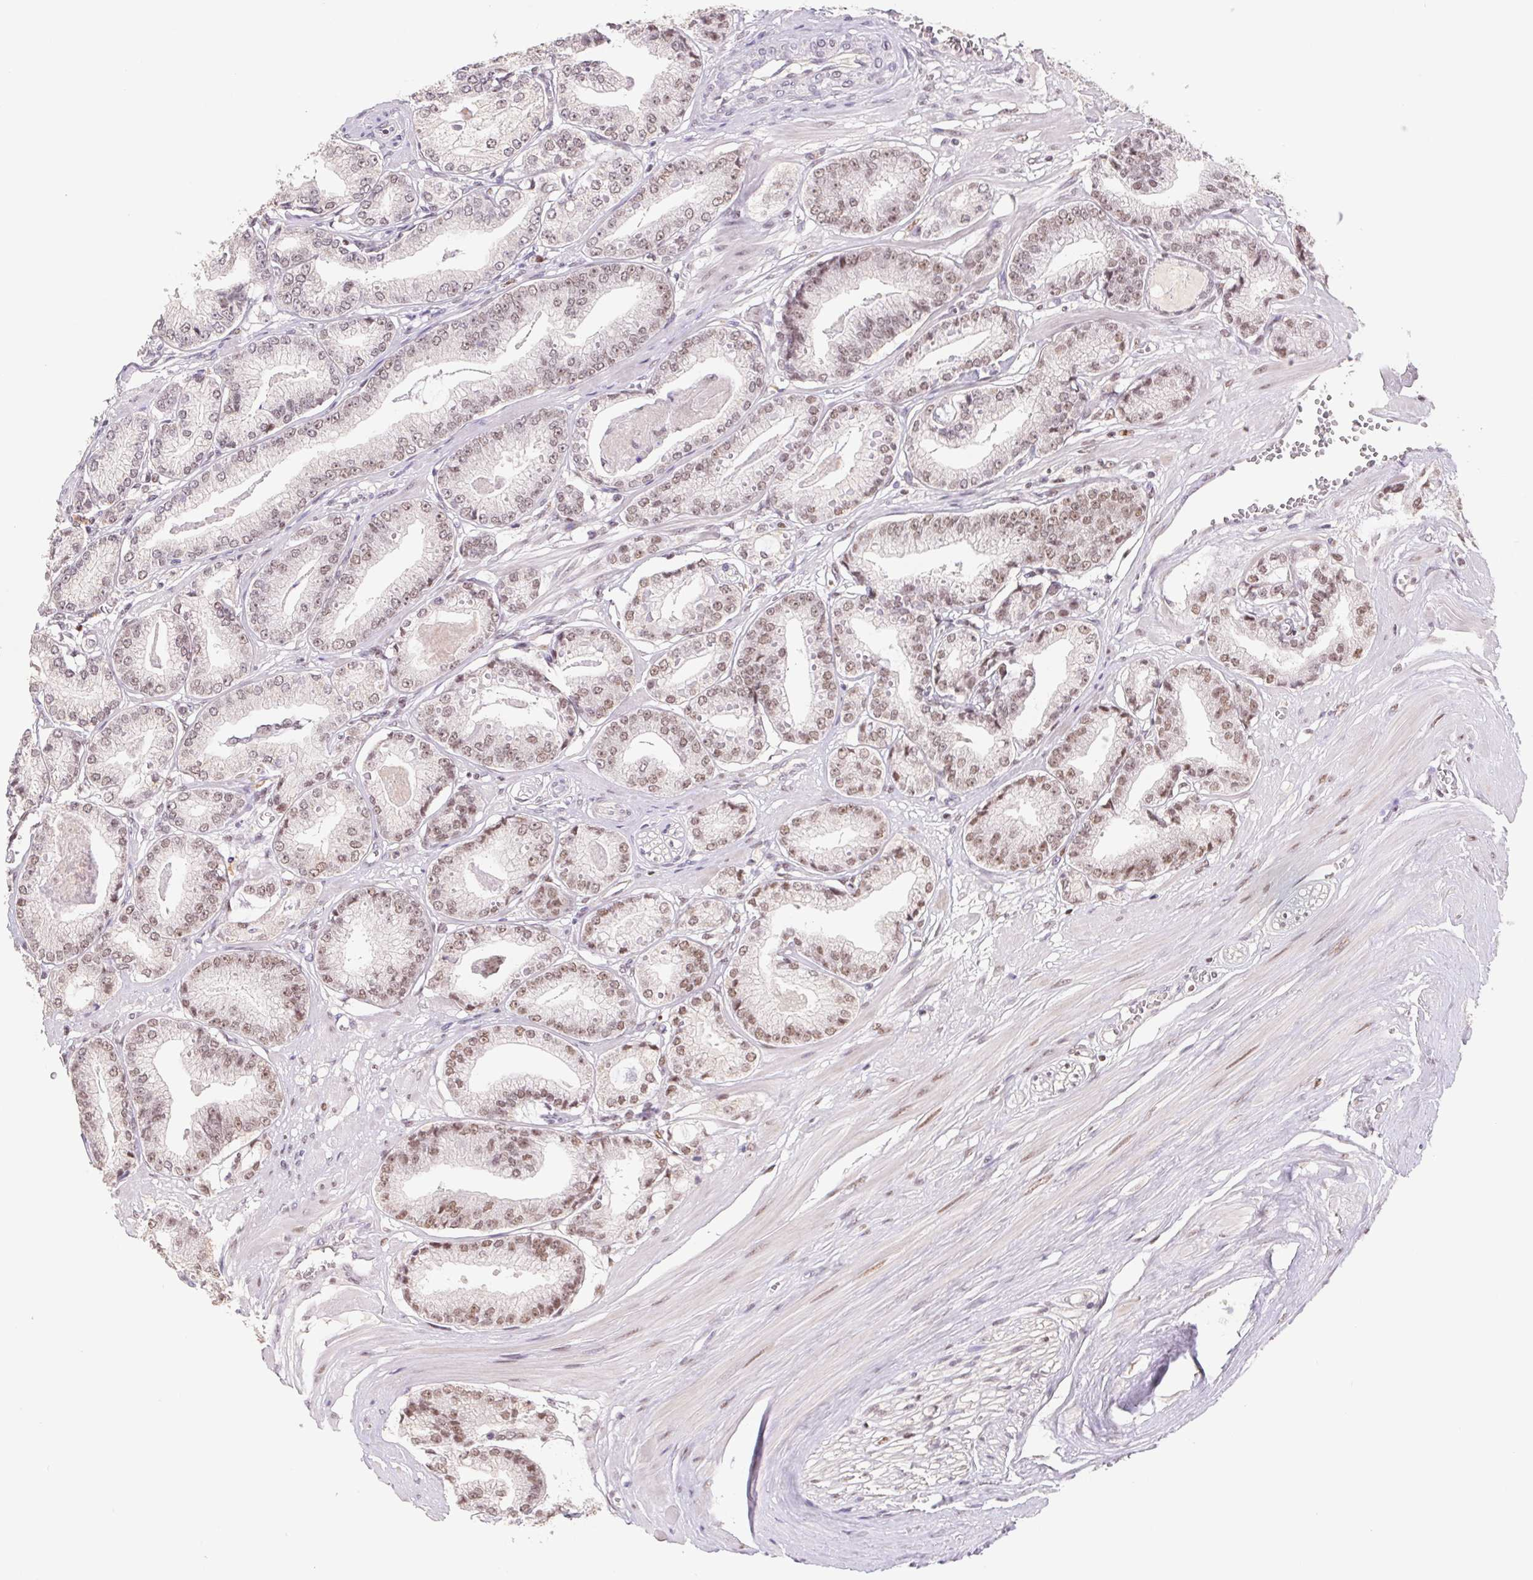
{"staining": {"intensity": "moderate", "quantity": ">75%", "location": "nuclear"}, "tissue": "prostate cancer", "cell_type": "Tumor cells", "image_type": "cancer", "snomed": [{"axis": "morphology", "description": "Adenocarcinoma, High grade"}, {"axis": "topography", "description": "Prostate"}], "caption": "Immunohistochemical staining of prostate adenocarcinoma (high-grade) demonstrates moderate nuclear protein positivity in about >75% of tumor cells. The staining is performed using DAB brown chromogen to label protein expression. The nuclei are counter-stained blue using hematoxylin.", "gene": "TRERF1", "patient": {"sex": "male", "age": 71}}